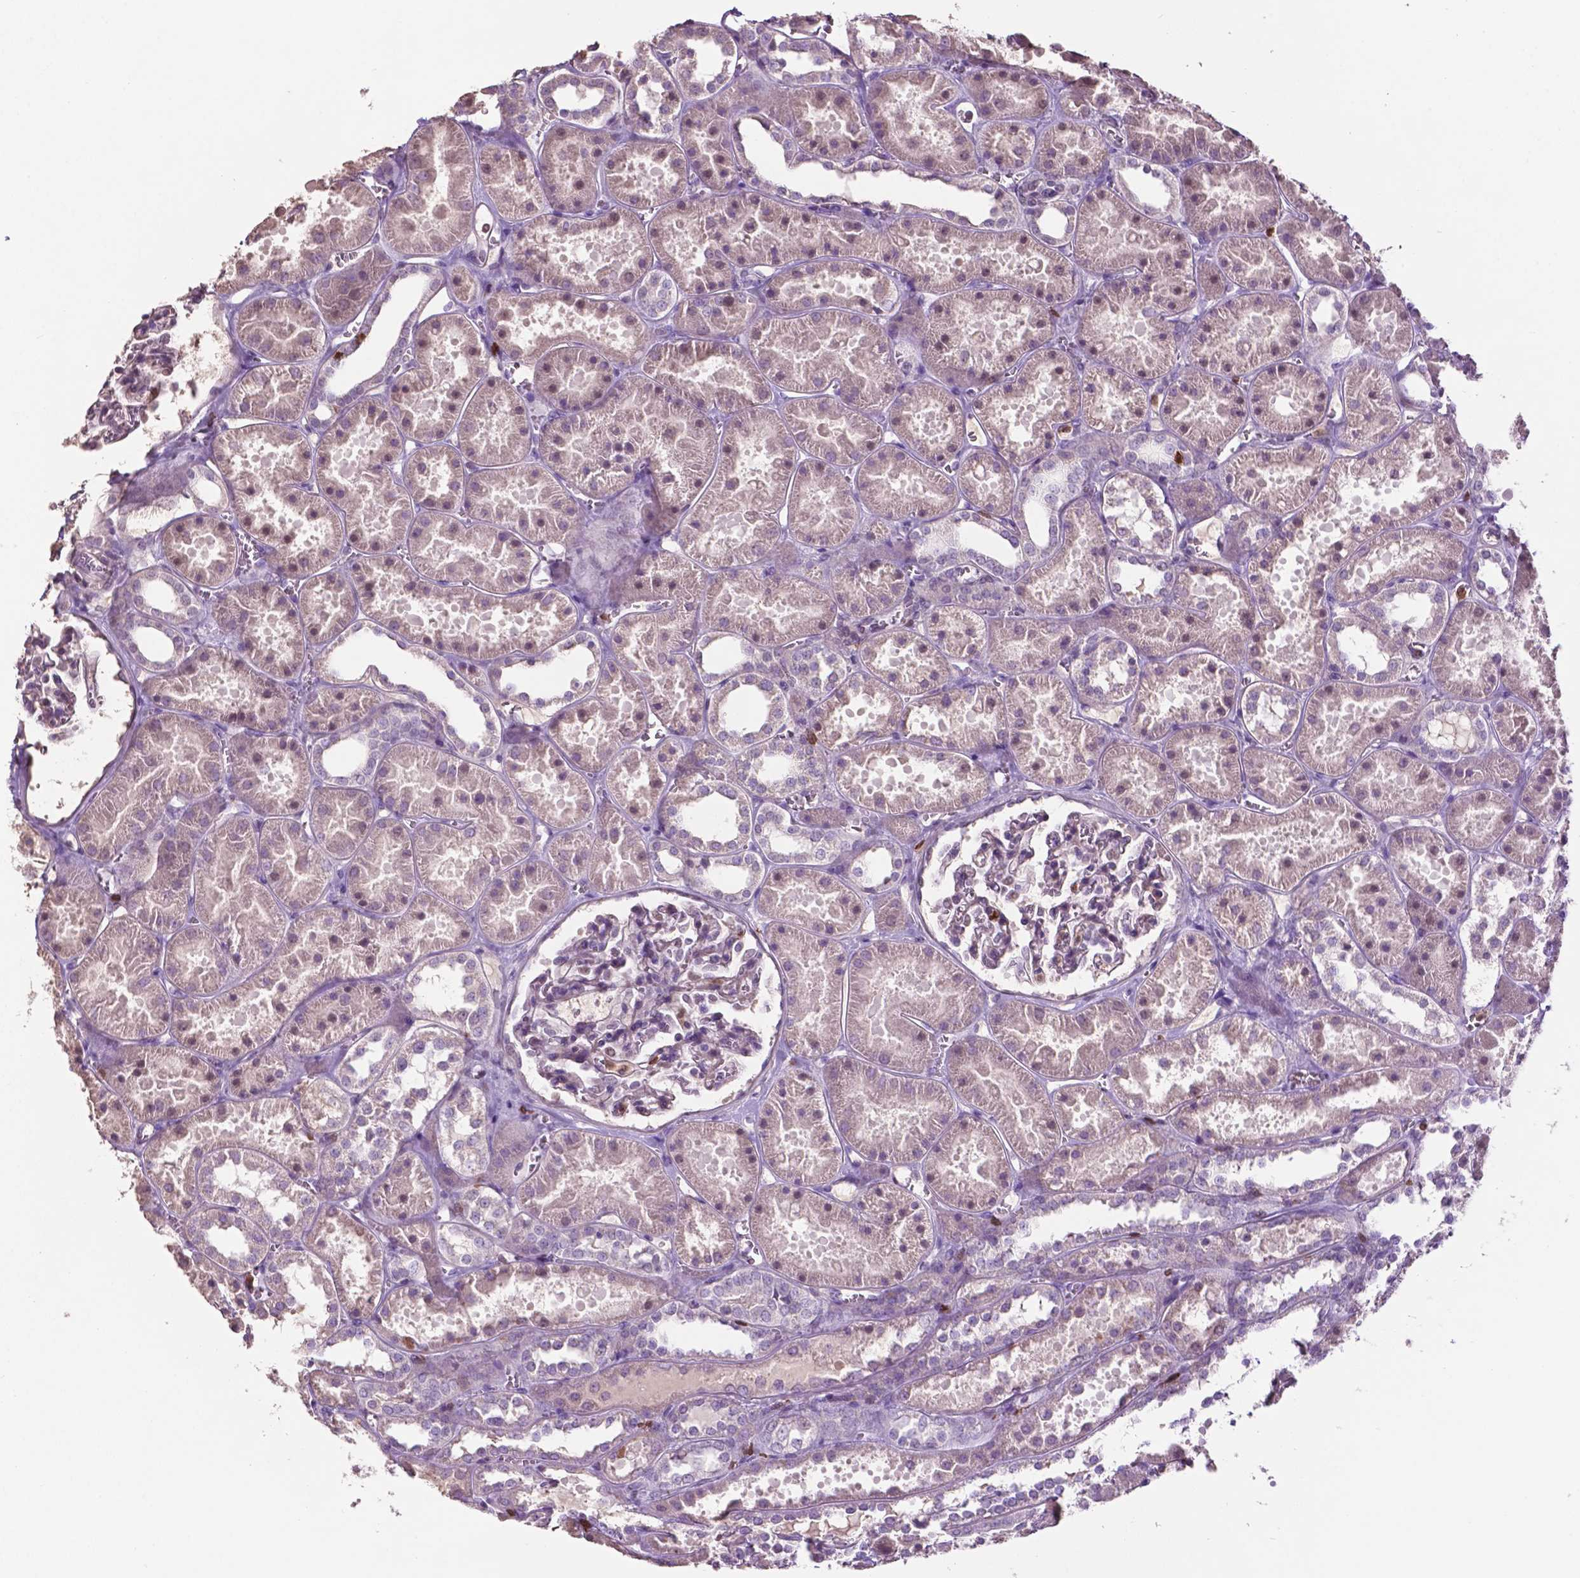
{"staining": {"intensity": "negative", "quantity": "none", "location": "none"}, "tissue": "kidney", "cell_type": "Cells in glomeruli", "image_type": "normal", "snomed": [{"axis": "morphology", "description": "Normal tissue, NOS"}, {"axis": "topography", "description": "Kidney"}], "caption": "Immunohistochemistry of normal human kidney demonstrates no expression in cells in glomeruli. (DAB immunohistochemistry visualized using brightfield microscopy, high magnification).", "gene": "TBC1D10C", "patient": {"sex": "female", "age": 41}}